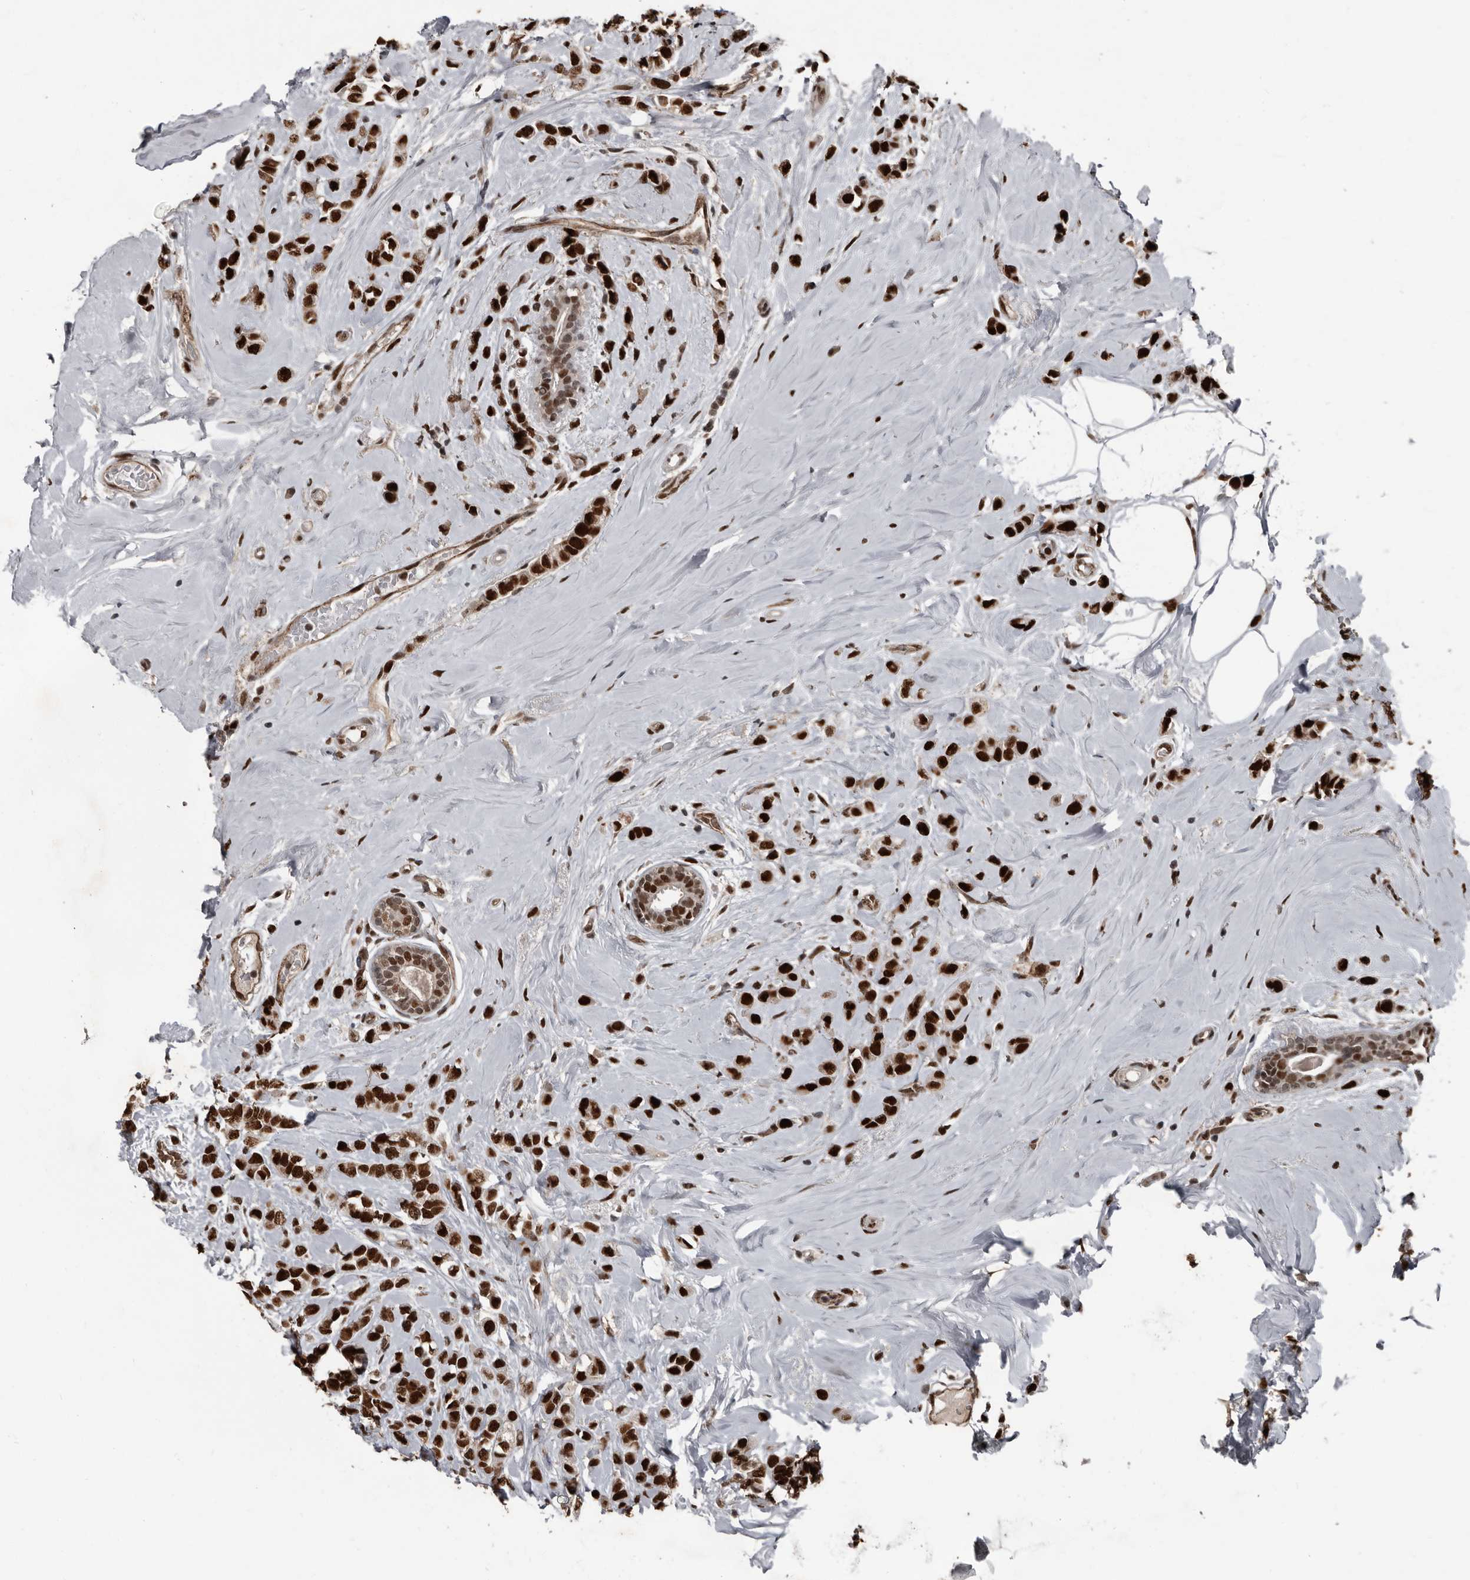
{"staining": {"intensity": "strong", "quantity": ">75%", "location": "nuclear"}, "tissue": "breast cancer", "cell_type": "Tumor cells", "image_type": "cancer", "snomed": [{"axis": "morphology", "description": "Lobular carcinoma"}, {"axis": "topography", "description": "Breast"}], "caption": "IHC photomicrograph of breast cancer stained for a protein (brown), which exhibits high levels of strong nuclear staining in about >75% of tumor cells.", "gene": "CHD1L", "patient": {"sex": "female", "age": 47}}